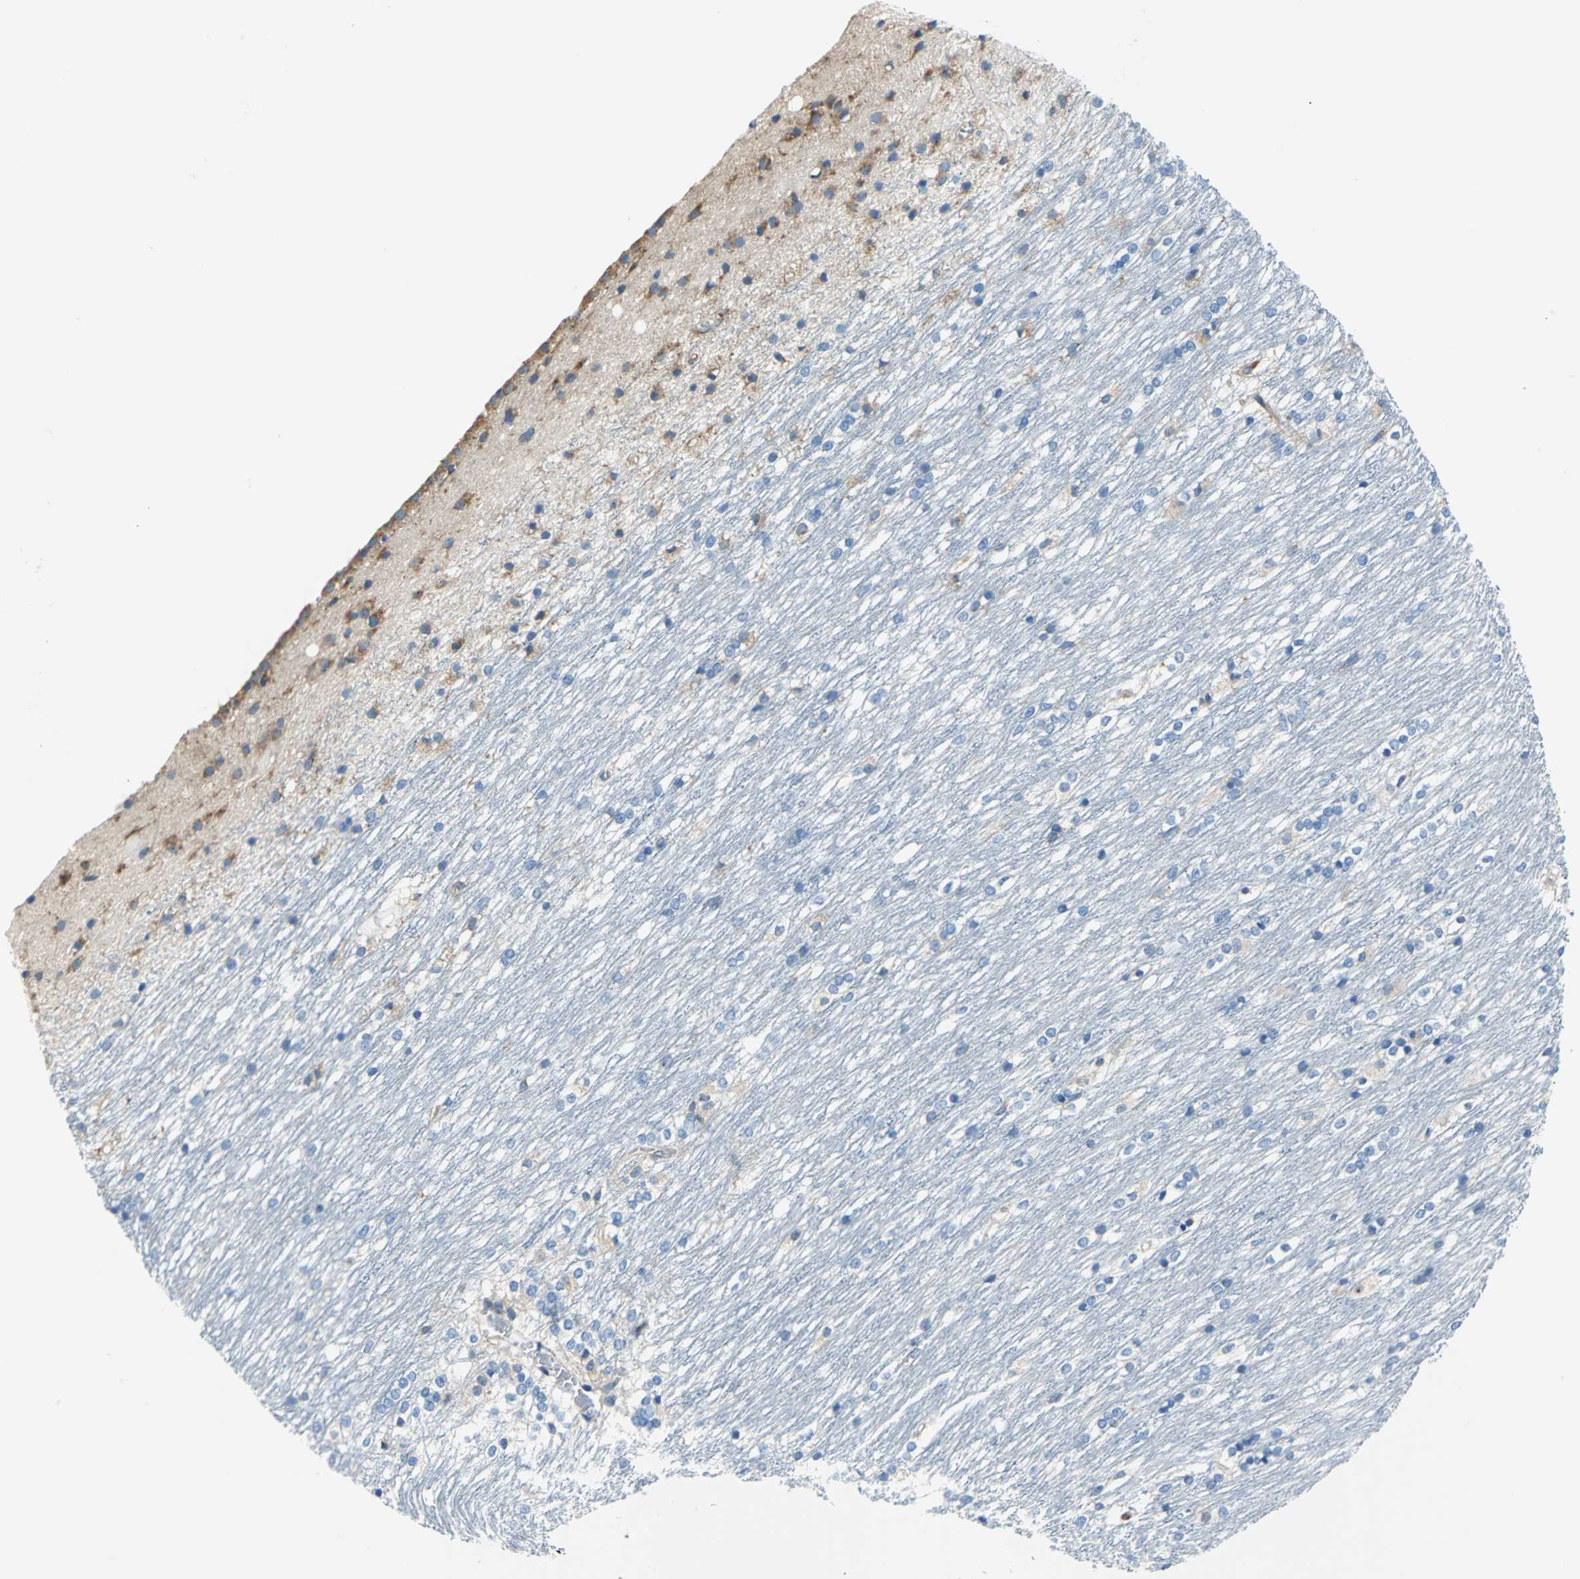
{"staining": {"intensity": "moderate", "quantity": "<25%", "location": "cytoplasmic/membranous"}, "tissue": "caudate", "cell_type": "Glial cells", "image_type": "normal", "snomed": [{"axis": "morphology", "description": "Normal tissue, NOS"}, {"axis": "topography", "description": "Lateral ventricle wall"}], "caption": "Approximately <25% of glial cells in normal caudate display moderate cytoplasmic/membranous protein expression as visualized by brown immunohistochemical staining.", "gene": "TRIM25", "patient": {"sex": "female", "age": 19}}